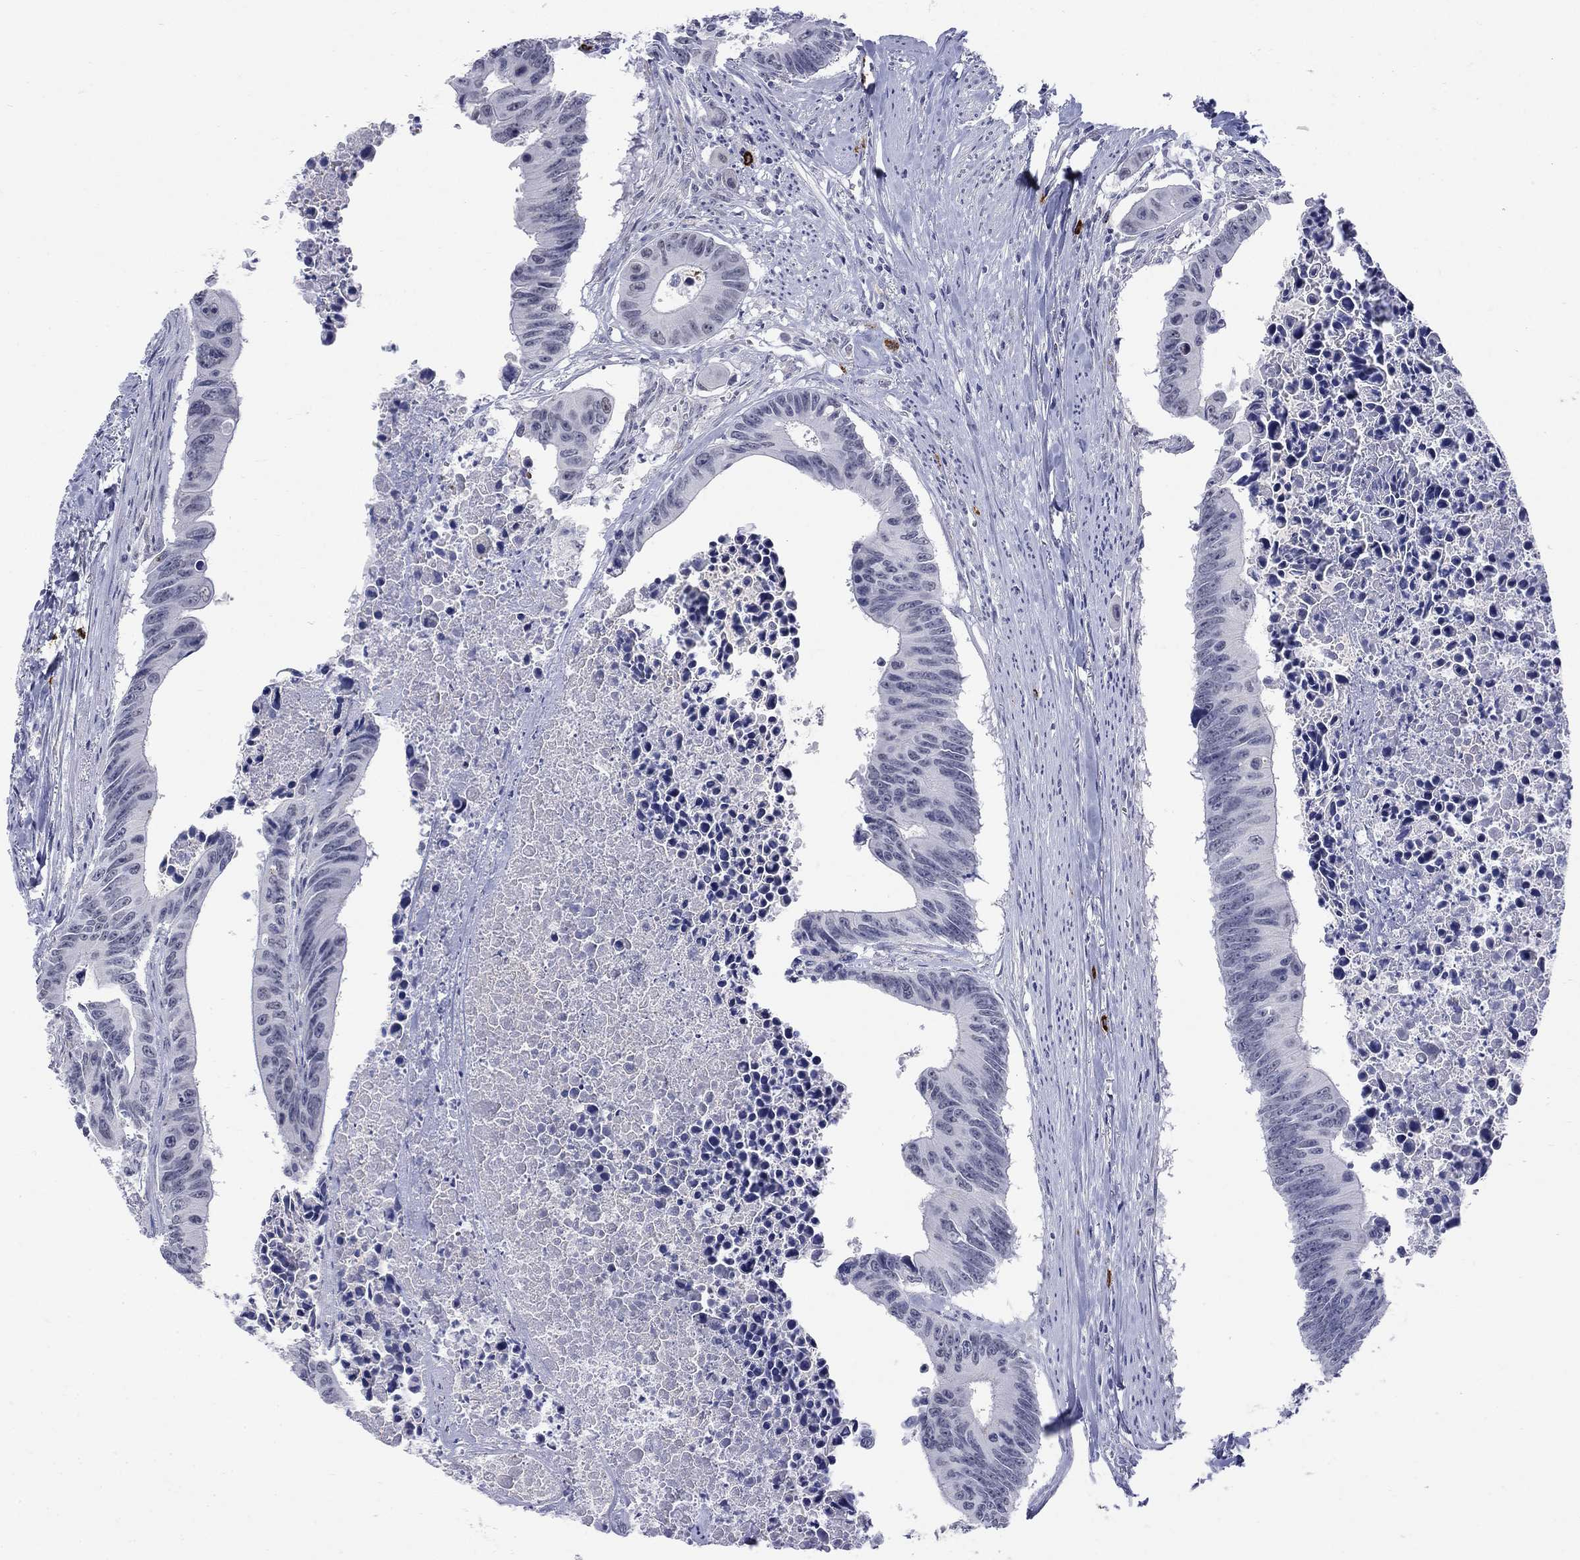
{"staining": {"intensity": "negative", "quantity": "none", "location": "none"}, "tissue": "colorectal cancer", "cell_type": "Tumor cells", "image_type": "cancer", "snomed": [{"axis": "morphology", "description": "Adenocarcinoma, NOS"}, {"axis": "topography", "description": "Colon"}], "caption": "Immunohistochemistry image of colorectal cancer stained for a protein (brown), which exhibits no positivity in tumor cells. Nuclei are stained in blue.", "gene": "ECEL1", "patient": {"sex": "female", "age": 87}}